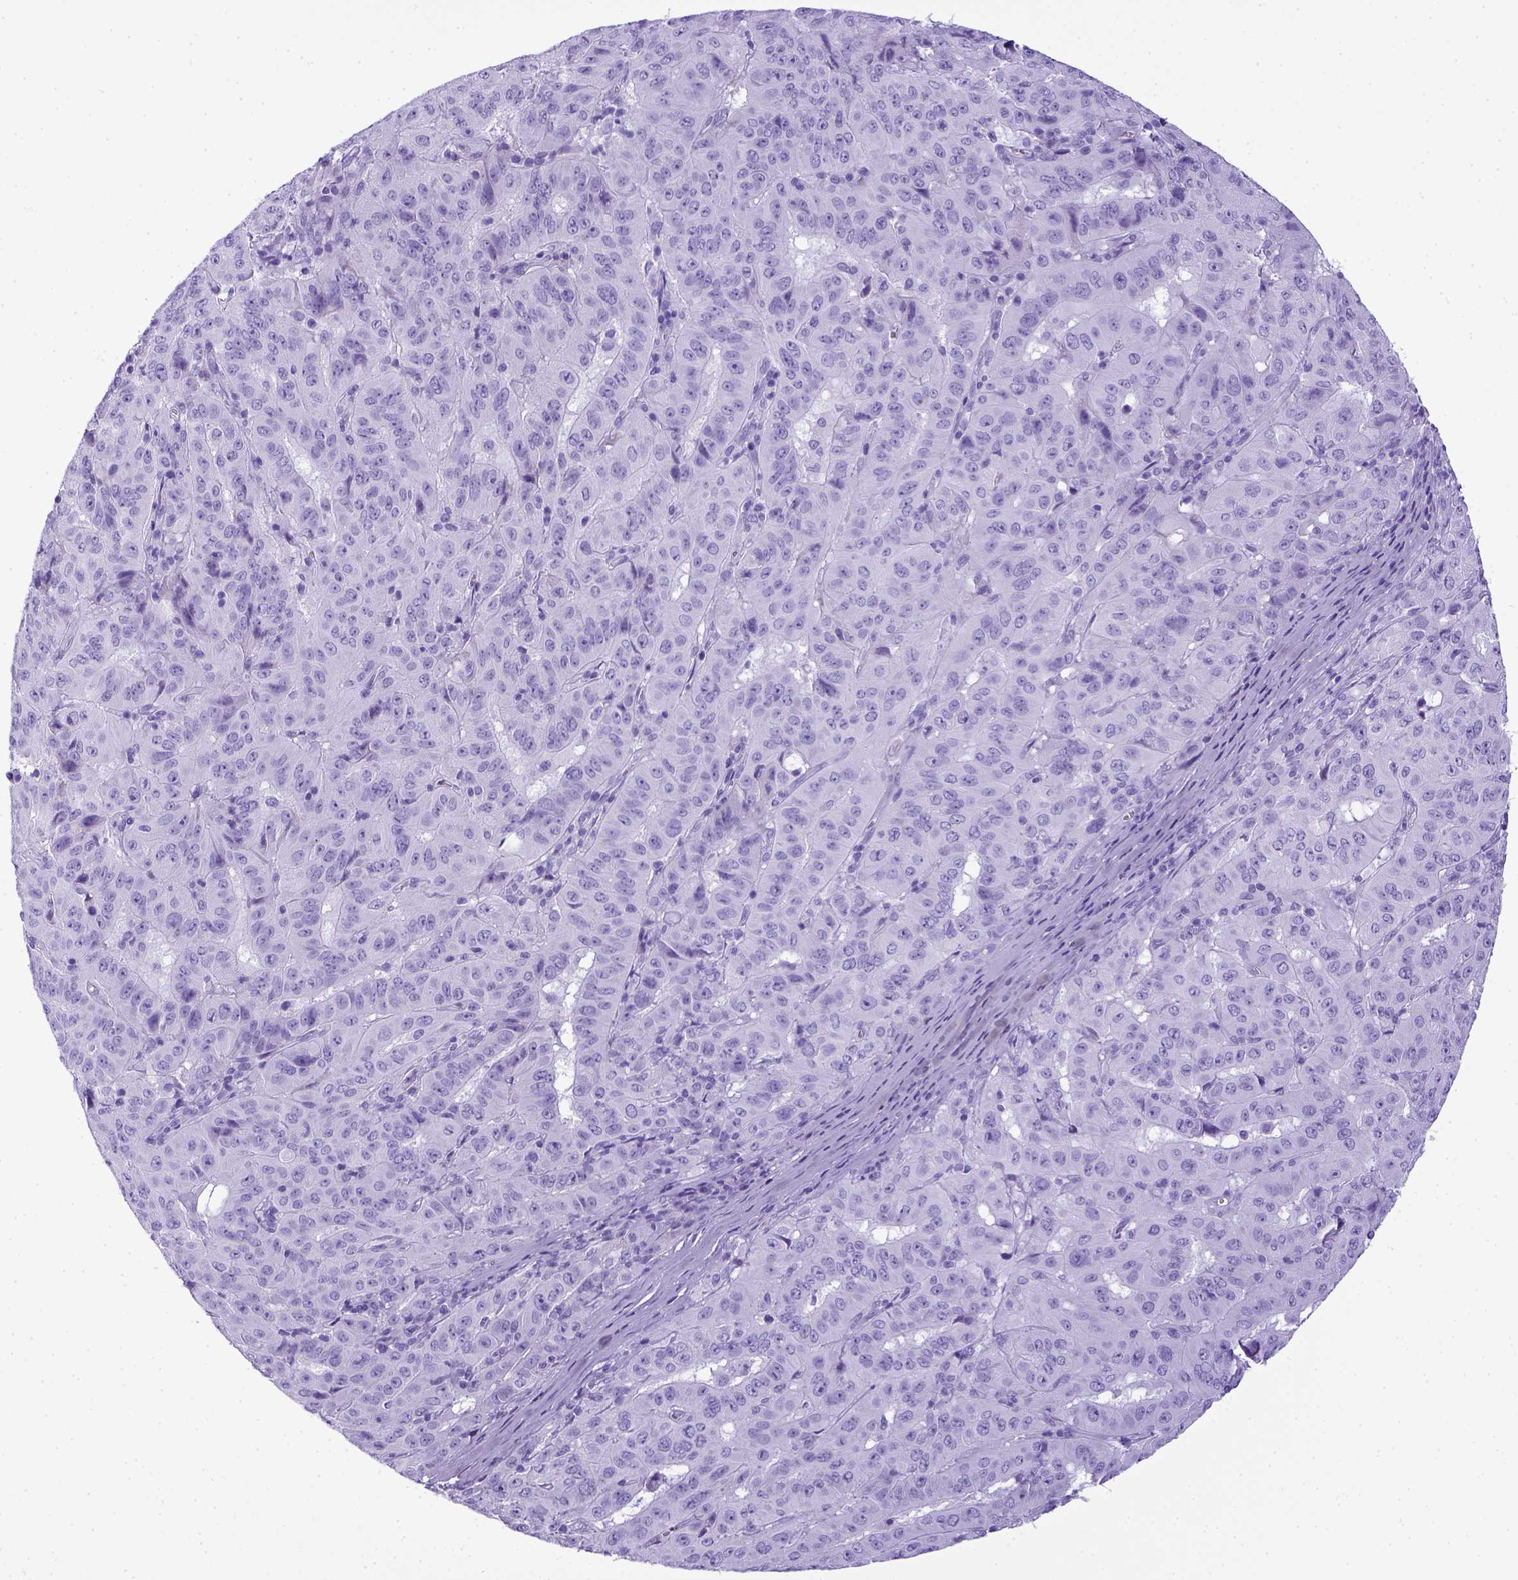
{"staining": {"intensity": "negative", "quantity": "none", "location": "none"}, "tissue": "pancreatic cancer", "cell_type": "Tumor cells", "image_type": "cancer", "snomed": [{"axis": "morphology", "description": "Adenocarcinoma, NOS"}, {"axis": "topography", "description": "Pancreas"}], "caption": "Immunohistochemical staining of pancreatic cancer displays no significant expression in tumor cells. The staining is performed using DAB (3,3'-diaminobenzidine) brown chromogen with nuclei counter-stained in using hematoxylin.", "gene": "ITIH4", "patient": {"sex": "male", "age": 63}}